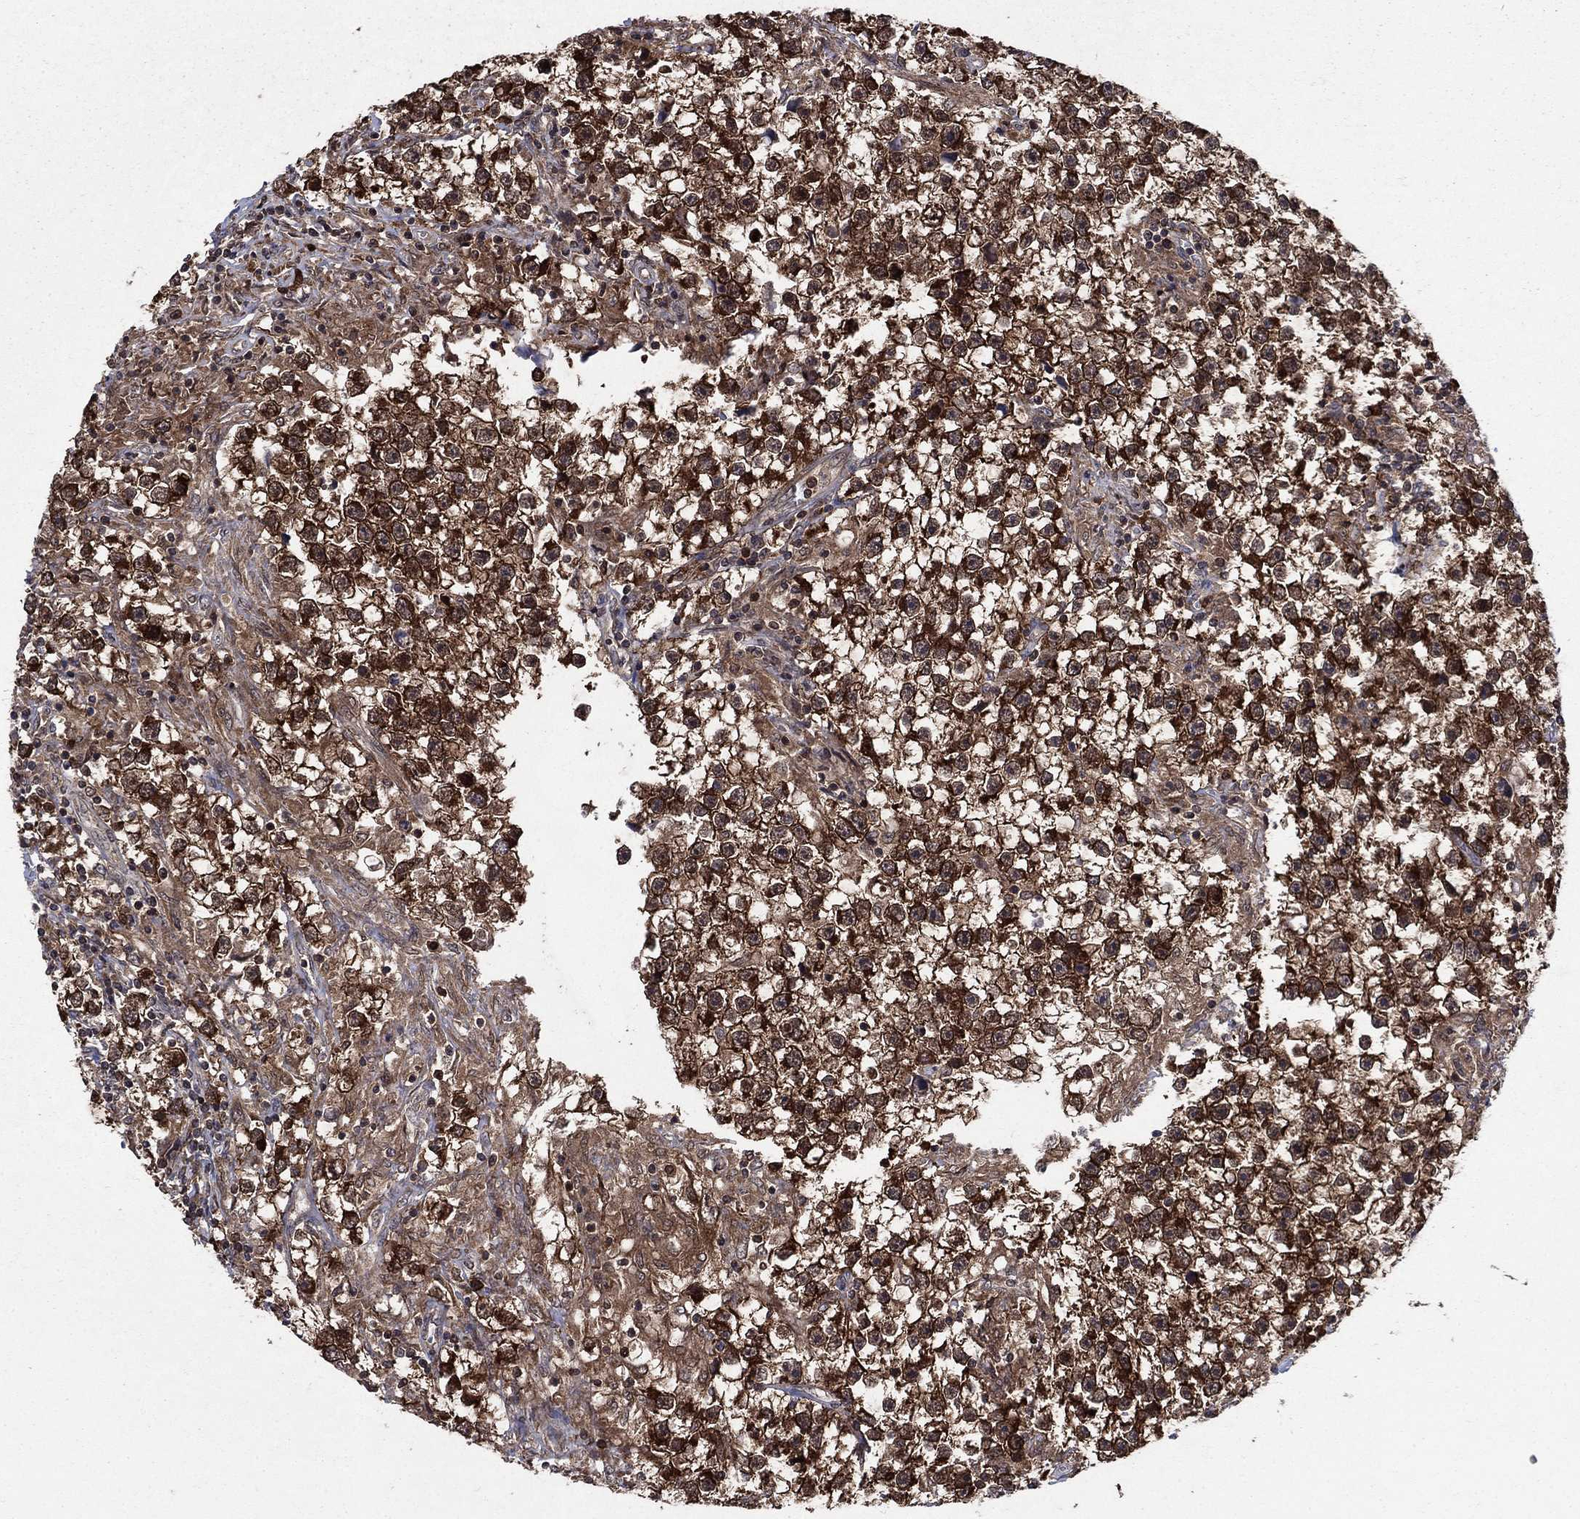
{"staining": {"intensity": "strong", "quantity": ">75%", "location": "cytoplasmic/membranous"}, "tissue": "testis cancer", "cell_type": "Tumor cells", "image_type": "cancer", "snomed": [{"axis": "morphology", "description": "Seminoma, NOS"}, {"axis": "topography", "description": "Testis"}], "caption": "Human testis cancer stained for a protein (brown) displays strong cytoplasmic/membranous positive positivity in approximately >75% of tumor cells.", "gene": "CACYBP", "patient": {"sex": "male", "age": 59}}